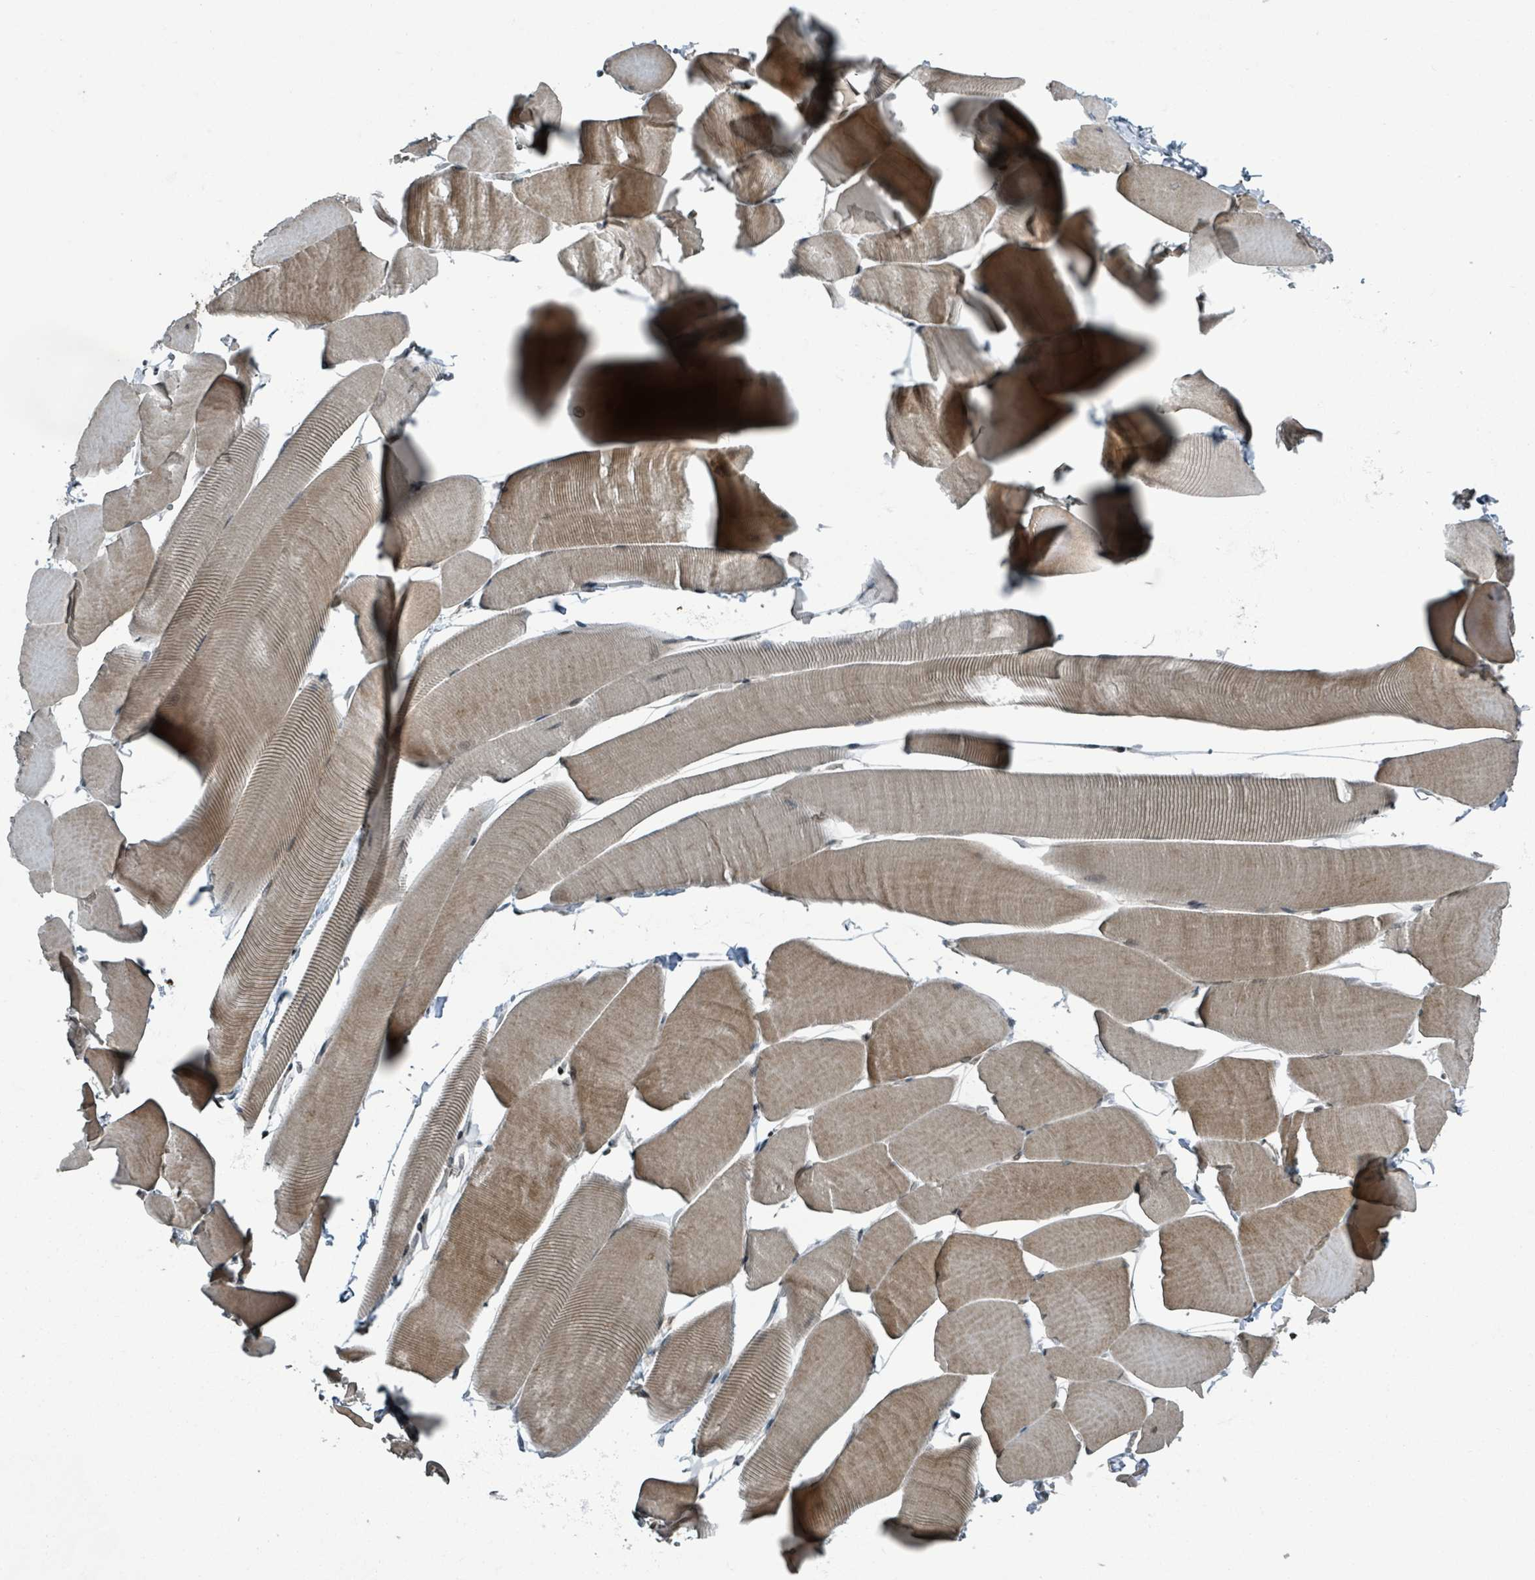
{"staining": {"intensity": "moderate", "quantity": ">75%", "location": "cytoplasmic/membranous"}, "tissue": "skeletal muscle", "cell_type": "Myocytes", "image_type": "normal", "snomed": [{"axis": "morphology", "description": "Normal tissue, NOS"}, {"axis": "topography", "description": "Skeletal muscle"}], "caption": "Myocytes display moderate cytoplasmic/membranous expression in about >75% of cells in unremarkable skeletal muscle.", "gene": "PHIP", "patient": {"sex": "male", "age": 25}}